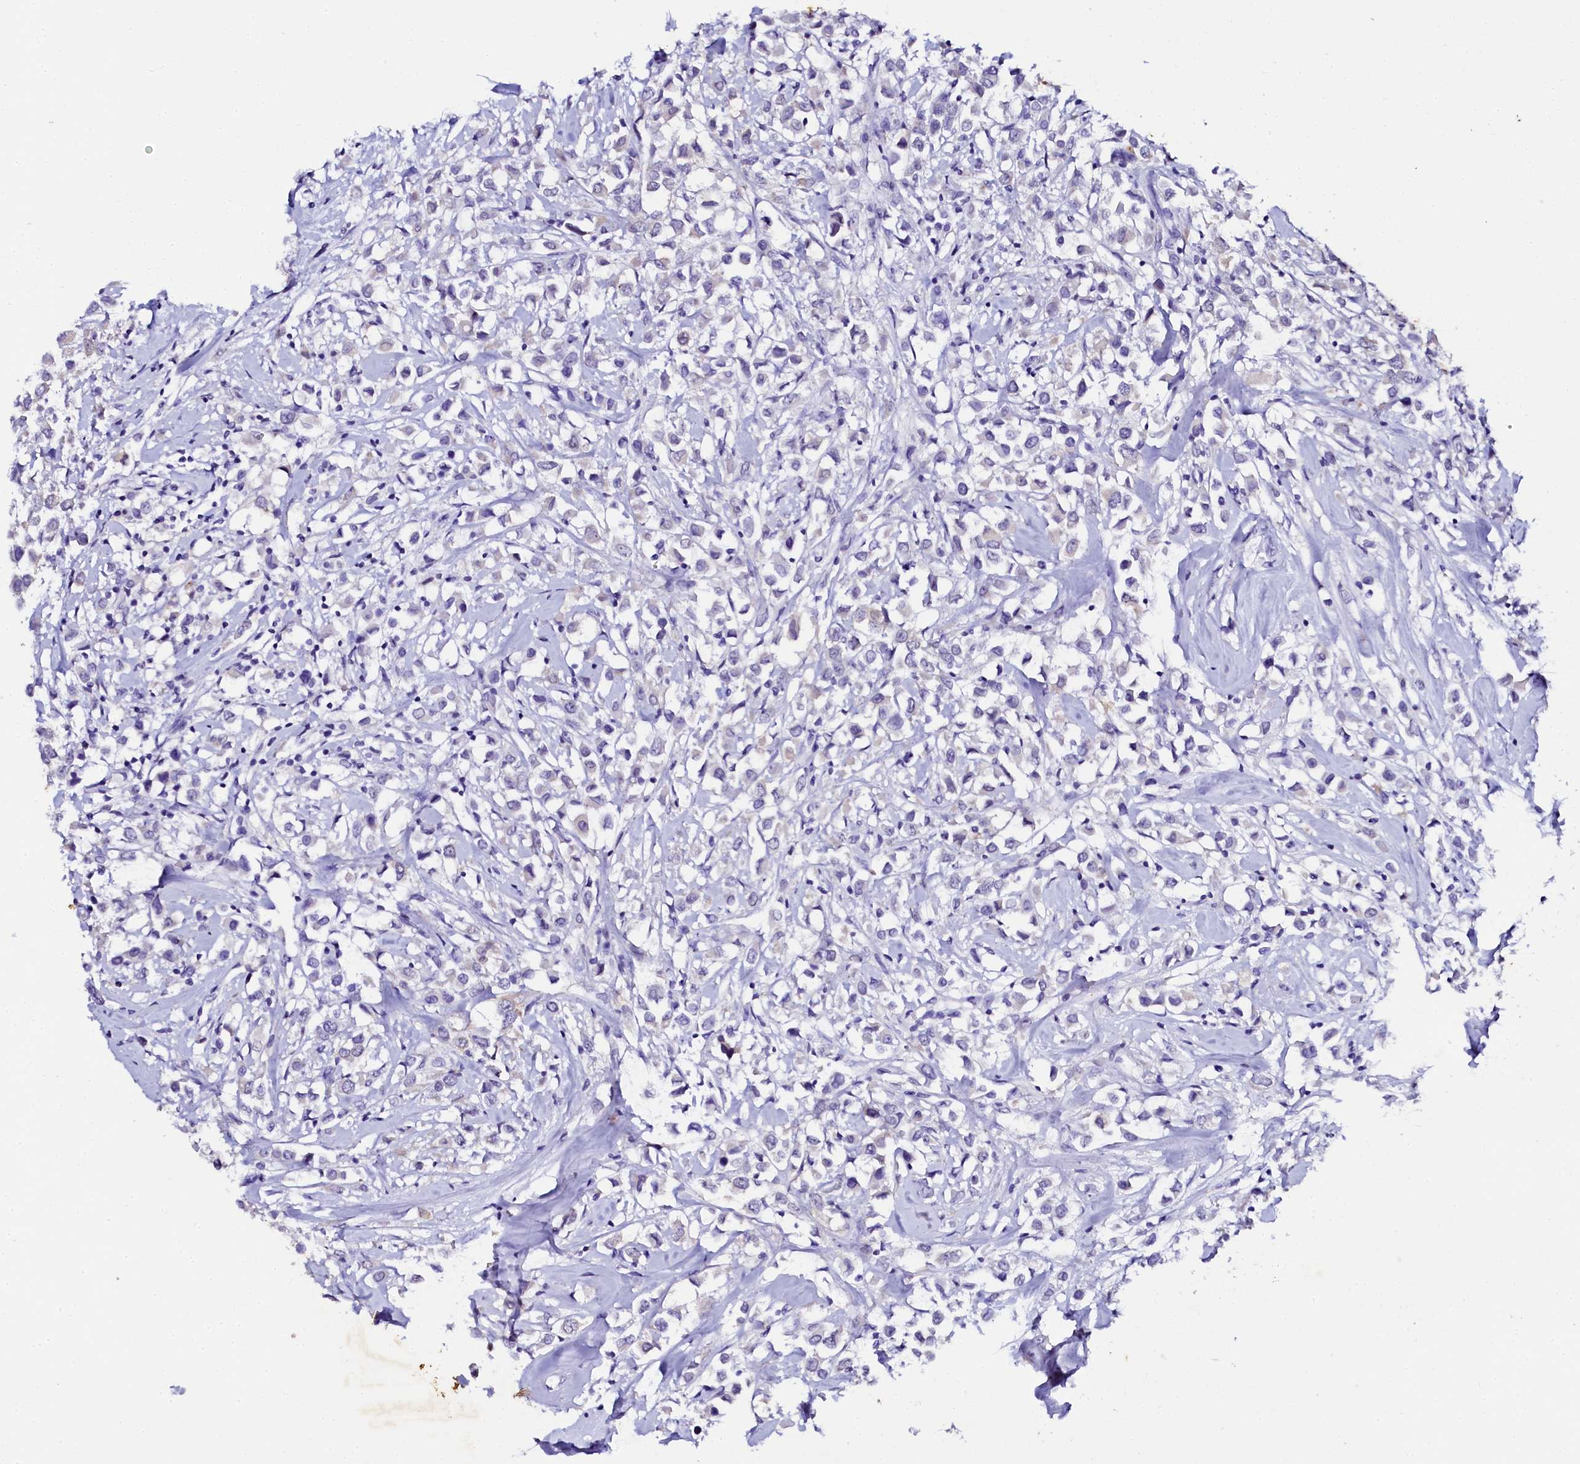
{"staining": {"intensity": "weak", "quantity": "25%-75%", "location": "cytoplasmic/membranous,nuclear"}, "tissue": "breast cancer", "cell_type": "Tumor cells", "image_type": "cancer", "snomed": [{"axis": "morphology", "description": "Duct carcinoma"}, {"axis": "topography", "description": "Breast"}], "caption": "Breast cancer stained for a protein (brown) reveals weak cytoplasmic/membranous and nuclear positive staining in approximately 25%-75% of tumor cells.", "gene": "SORD", "patient": {"sex": "female", "age": 87}}